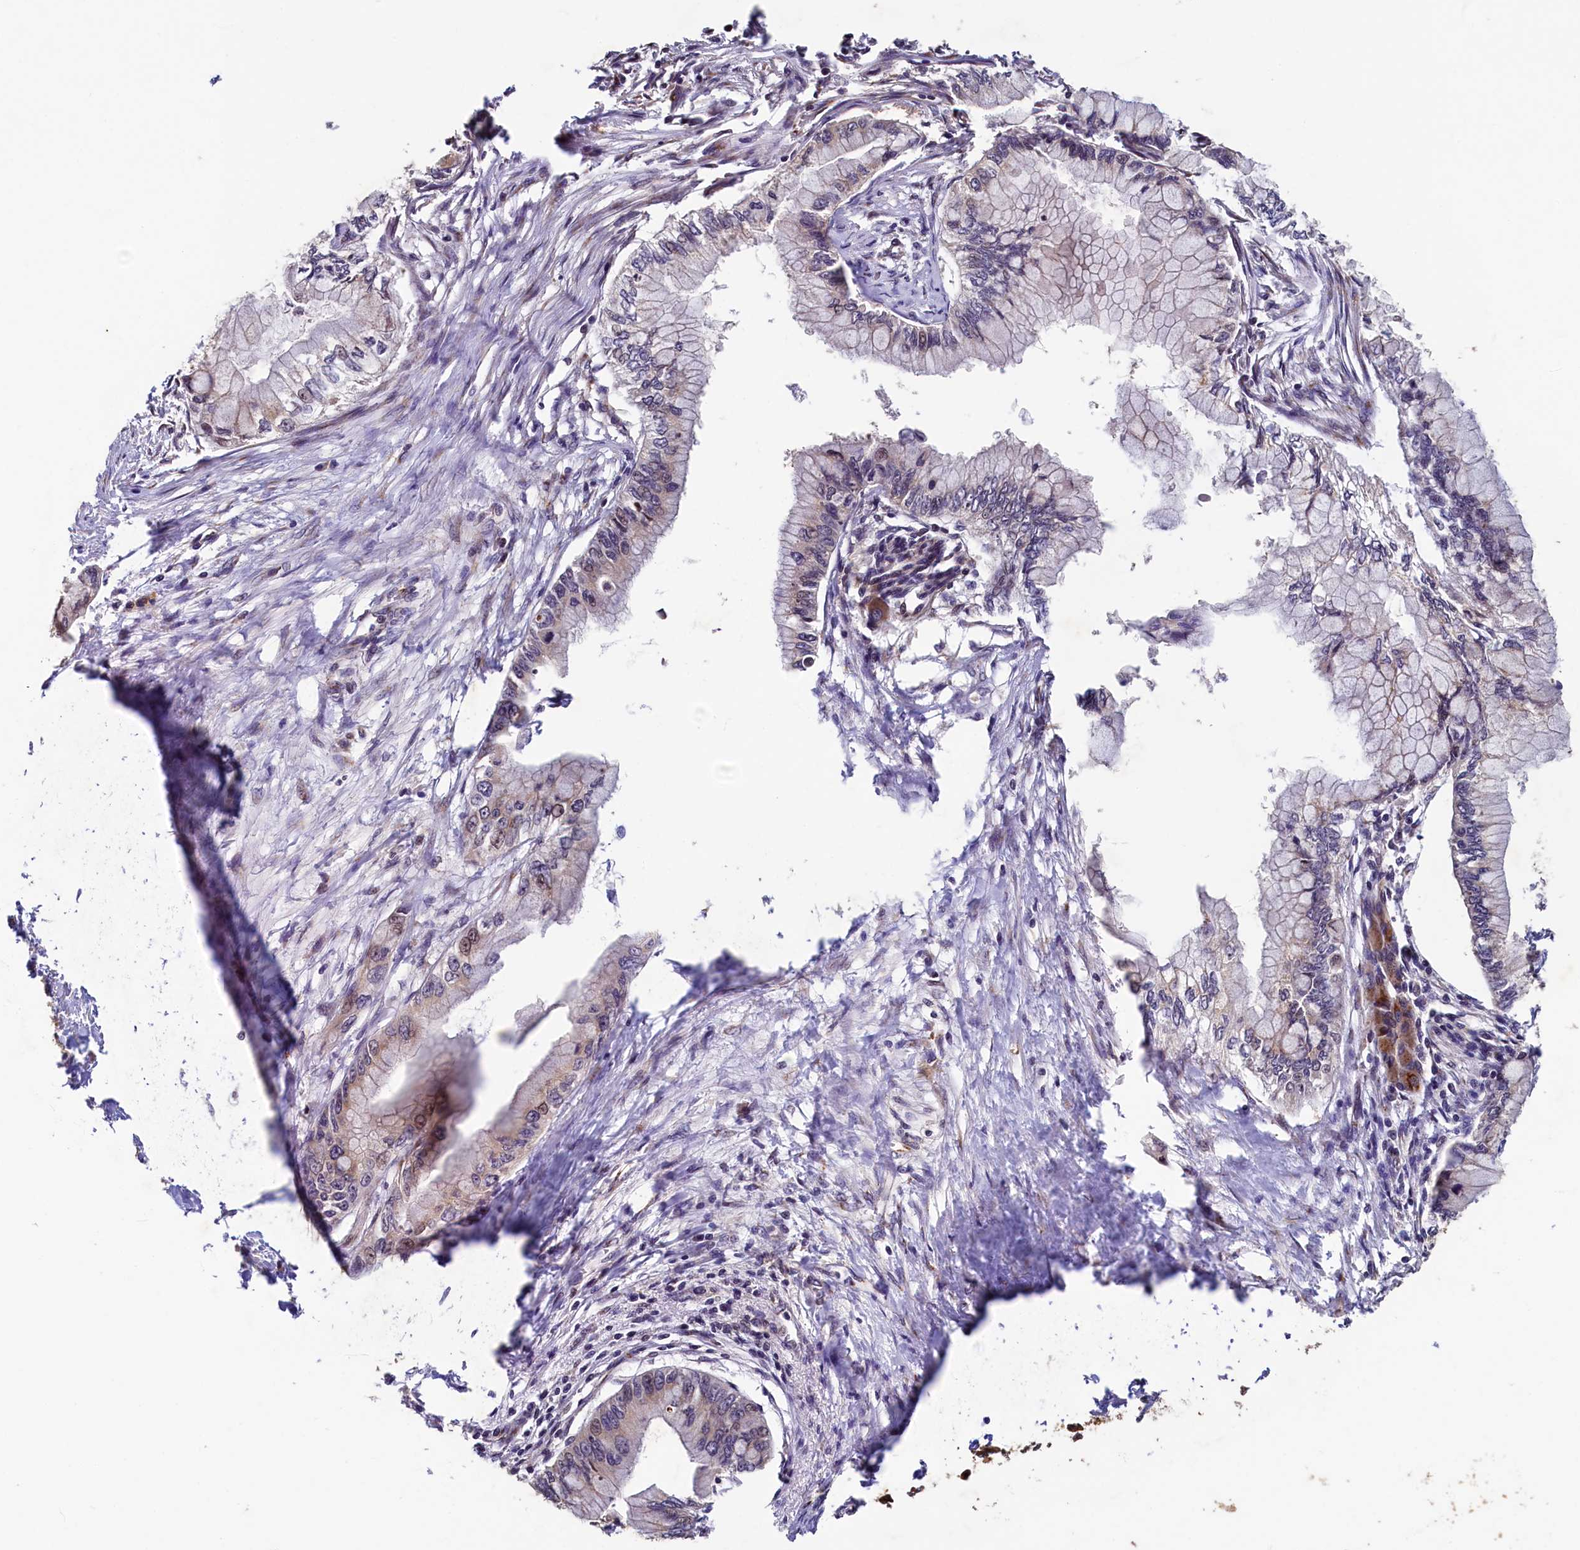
{"staining": {"intensity": "weak", "quantity": "<25%", "location": "cytoplasmic/membranous"}, "tissue": "pancreatic cancer", "cell_type": "Tumor cells", "image_type": "cancer", "snomed": [{"axis": "morphology", "description": "Adenocarcinoma, NOS"}, {"axis": "topography", "description": "Pancreas"}], "caption": "High magnification brightfield microscopy of pancreatic cancer (adenocarcinoma) stained with DAB (brown) and counterstained with hematoxylin (blue): tumor cells show no significant staining.", "gene": "TMEM181", "patient": {"sex": "male", "age": 48}}